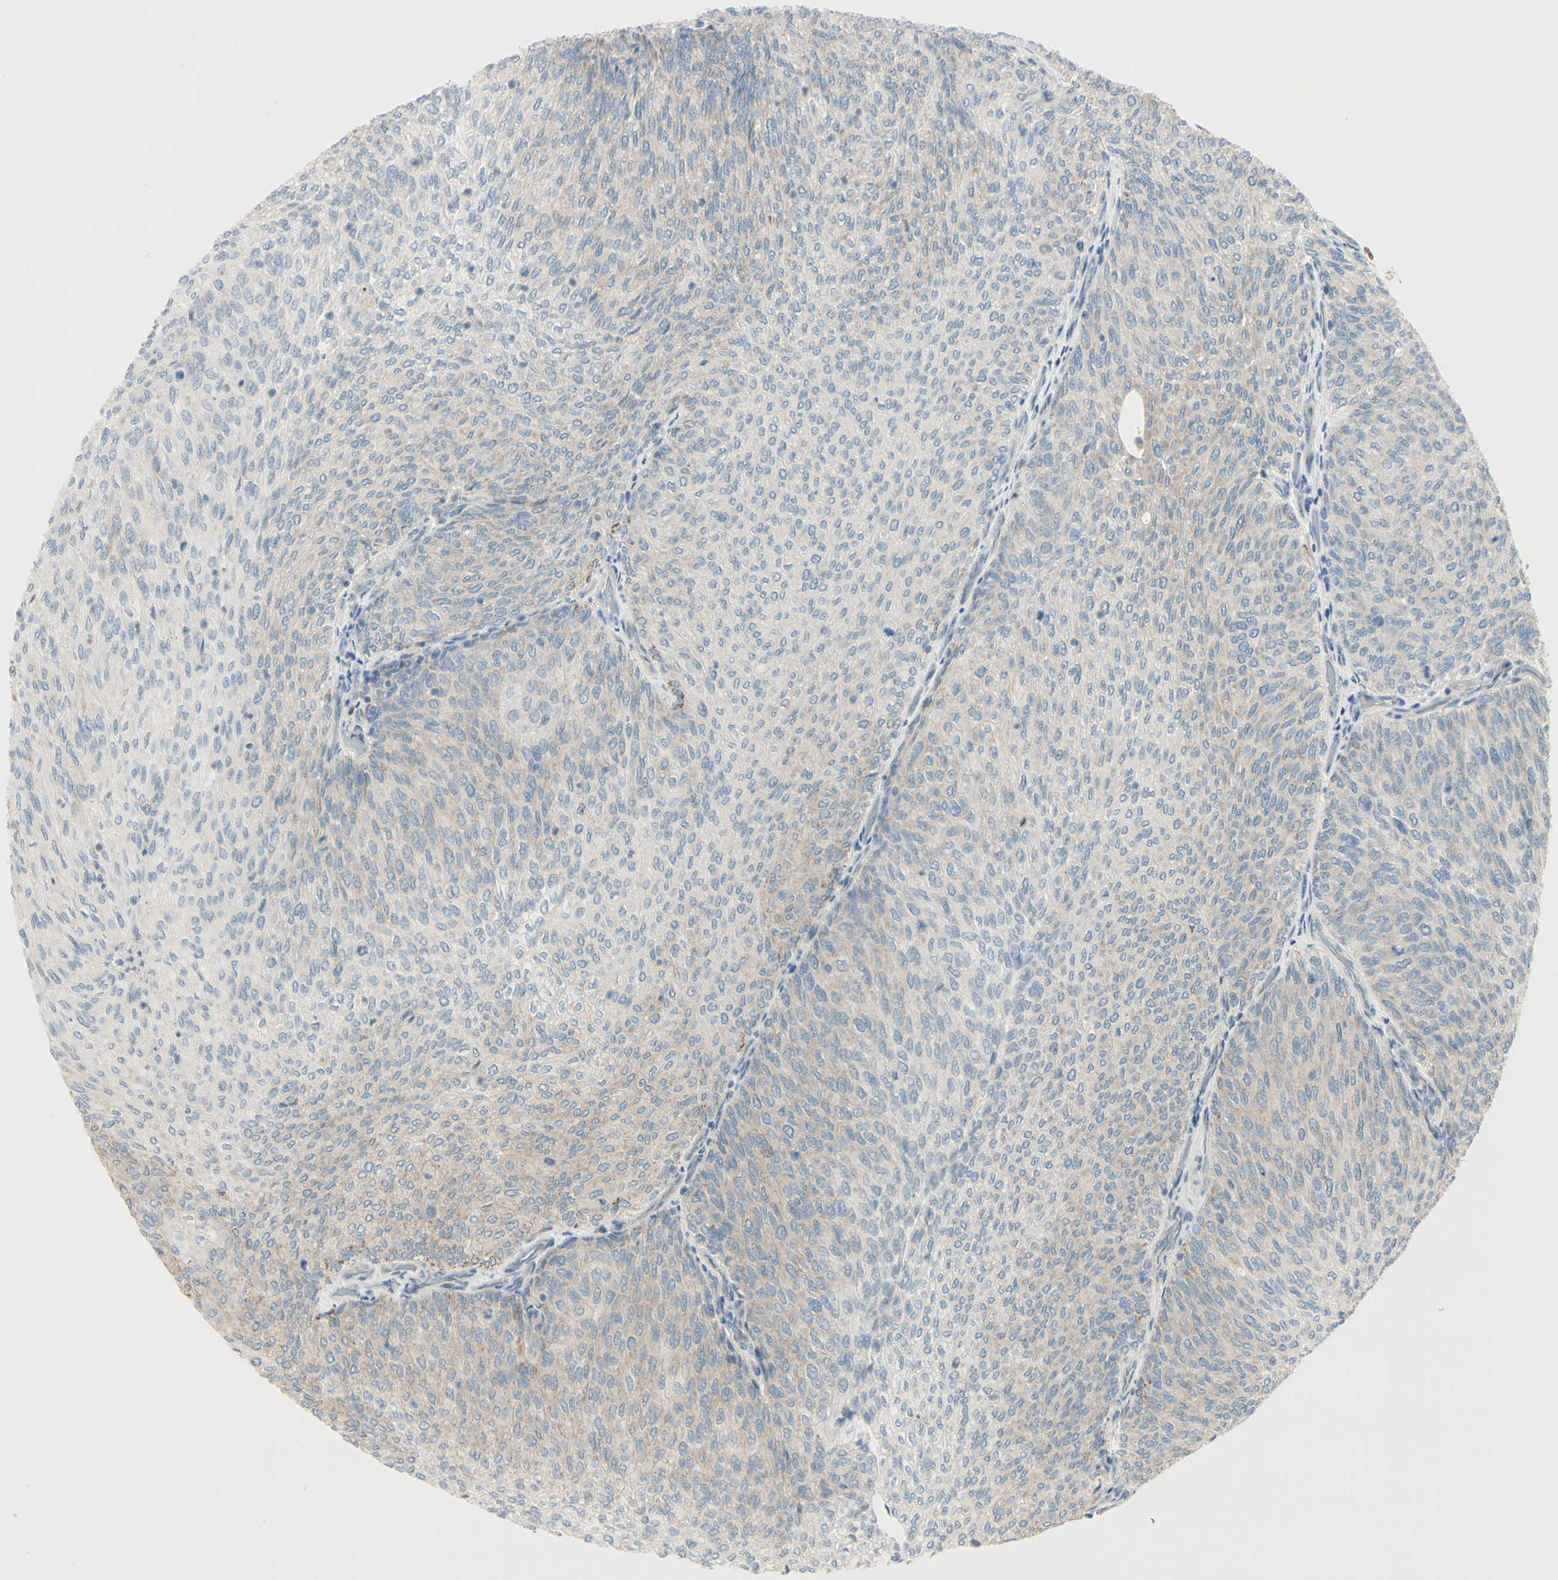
{"staining": {"intensity": "weak", "quantity": "25%-75%", "location": "cytoplasmic/membranous"}, "tissue": "urothelial cancer", "cell_type": "Tumor cells", "image_type": "cancer", "snomed": [{"axis": "morphology", "description": "Urothelial carcinoma, Low grade"}, {"axis": "topography", "description": "Urinary bladder"}], "caption": "An image of human urothelial cancer stained for a protein demonstrates weak cytoplasmic/membranous brown staining in tumor cells.", "gene": "EPHA3", "patient": {"sex": "female", "age": 79}}